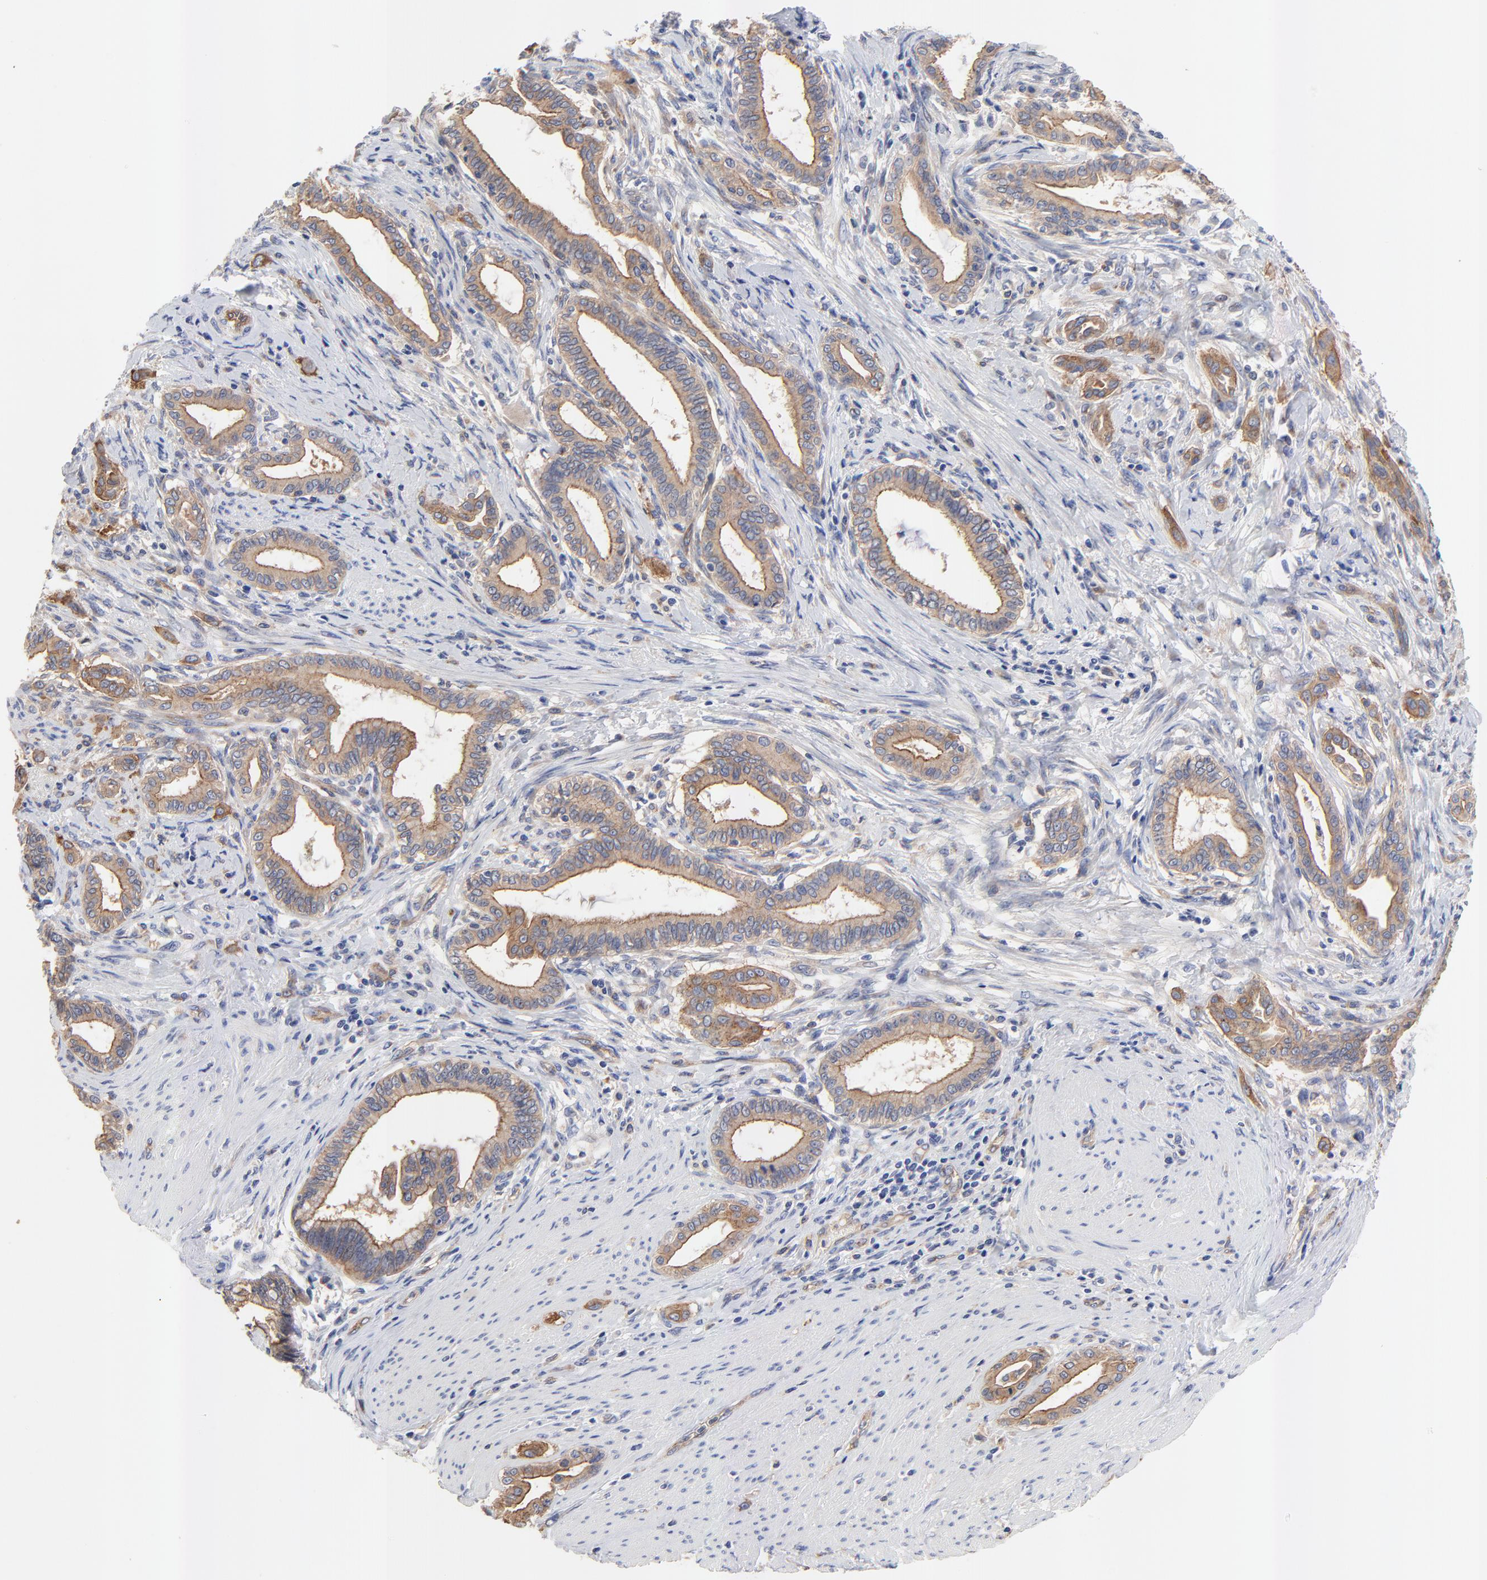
{"staining": {"intensity": "moderate", "quantity": ">75%", "location": "cytoplasmic/membranous"}, "tissue": "pancreatic cancer", "cell_type": "Tumor cells", "image_type": "cancer", "snomed": [{"axis": "morphology", "description": "Adenocarcinoma, NOS"}, {"axis": "topography", "description": "Pancreas"}], "caption": "IHC photomicrograph of neoplastic tissue: human pancreatic cancer (adenocarcinoma) stained using immunohistochemistry (IHC) displays medium levels of moderate protein expression localized specifically in the cytoplasmic/membranous of tumor cells, appearing as a cytoplasmic/membranous brown color.", "gene": "FBXL2", "patient": {"sex": "female", "age": 64}}